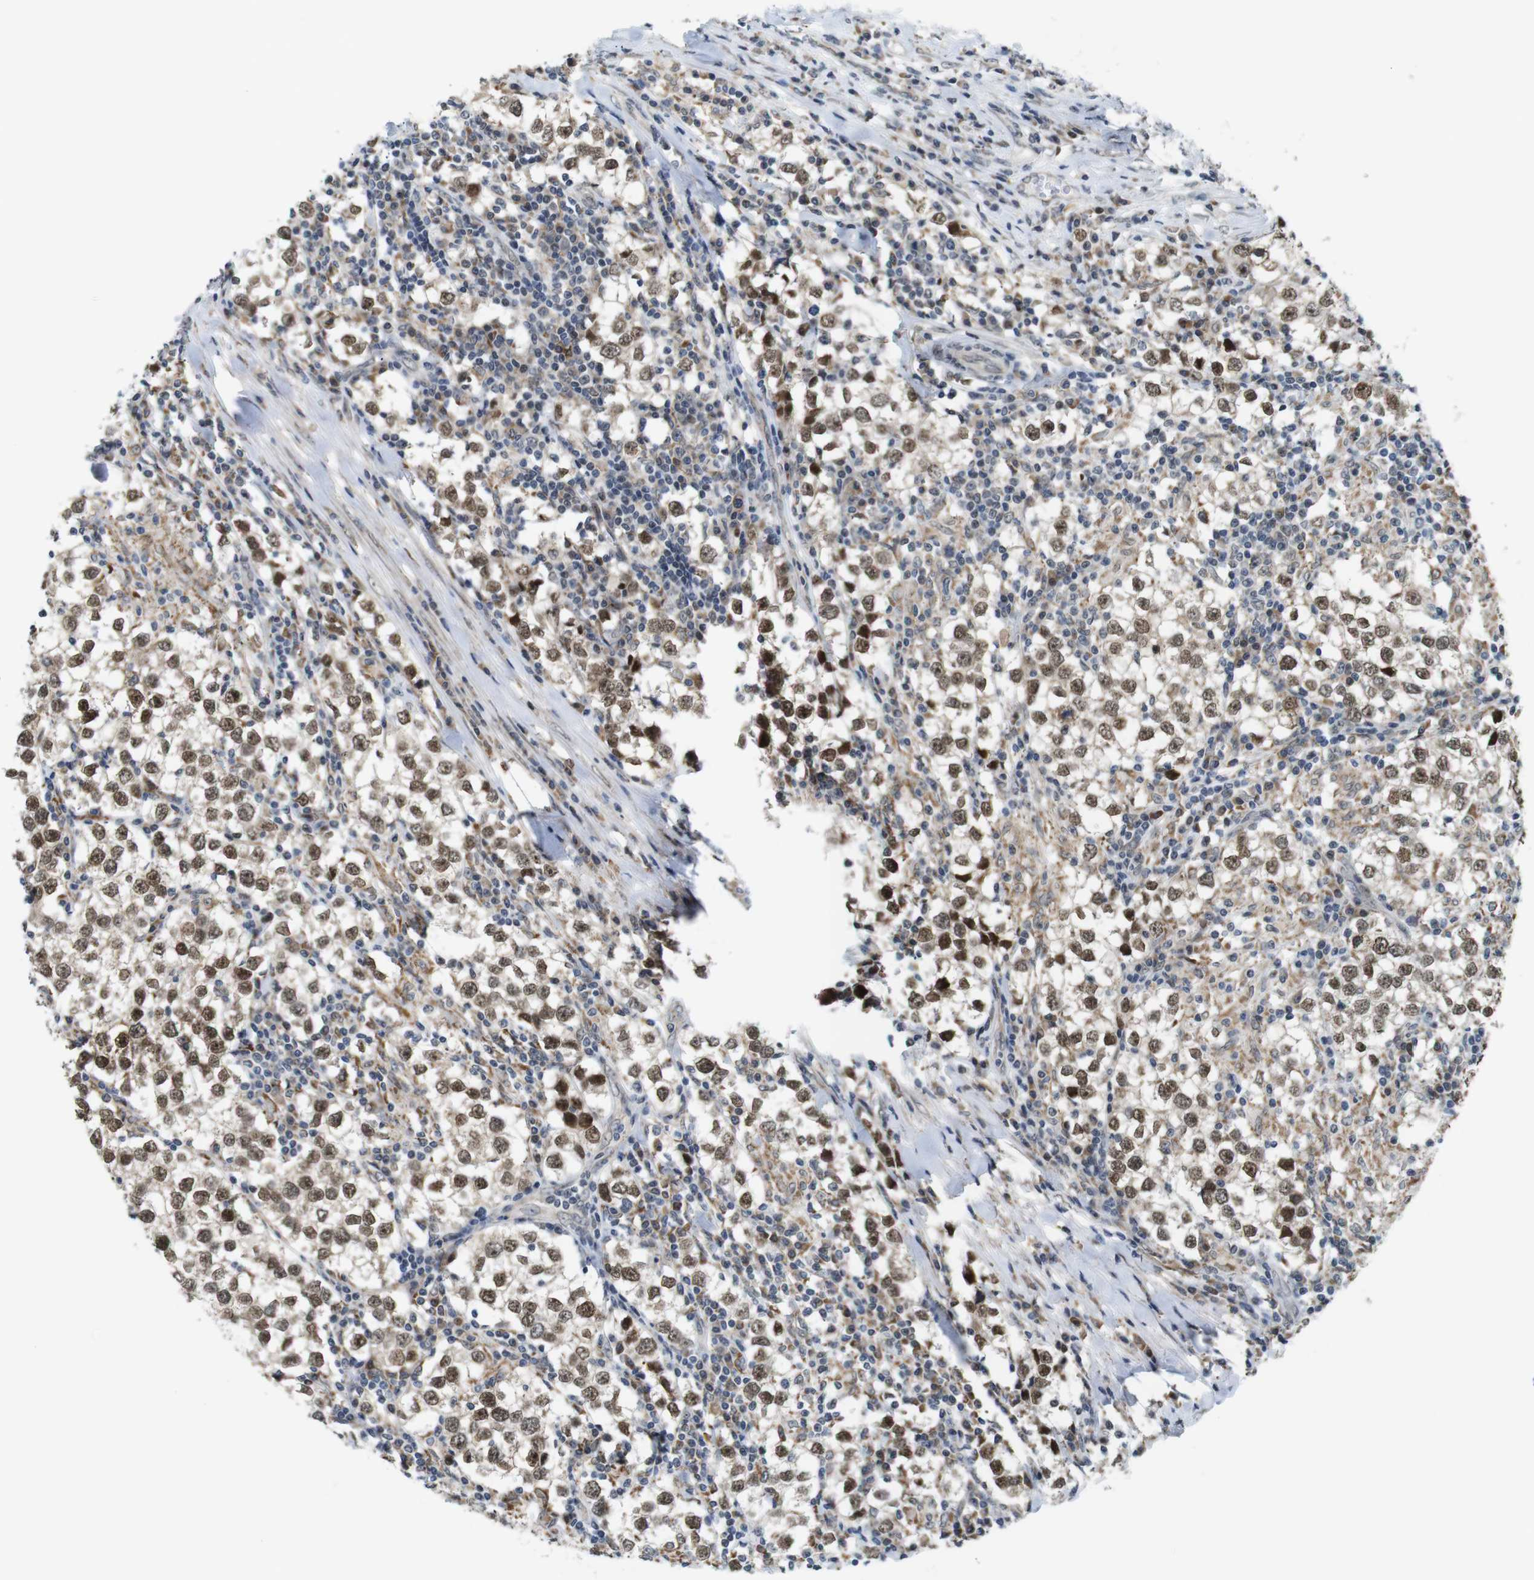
{"staining": {"intensity": "moderate", "quantity": ">75%", "location": "cytoplasmic/membranous,nuclear"}, "tissue": "testis cancer", "cell_type": "Tumor cells", "image_type": "cancer", "snomed": [{"axis": "morphology", "description": "Seminoma, NOS"}, {"axis": "morphology", "description": "Carcinoma, Embryonal, NOS"}, {"axis": "topography", "description": "Testis"}], "caption": "Tumor cells exhibit medium levels of moderate cytoplasmic/membranous and nuclear expression in about >75% of cells in embryonal carcinoma (testis). (DAB (3,3'-diaminobenzidine) IHC, brown staining for protein, blue staining for nuclei).", "gene": "PNMA8A", "patient": {"sex": "male", "age": 36}}